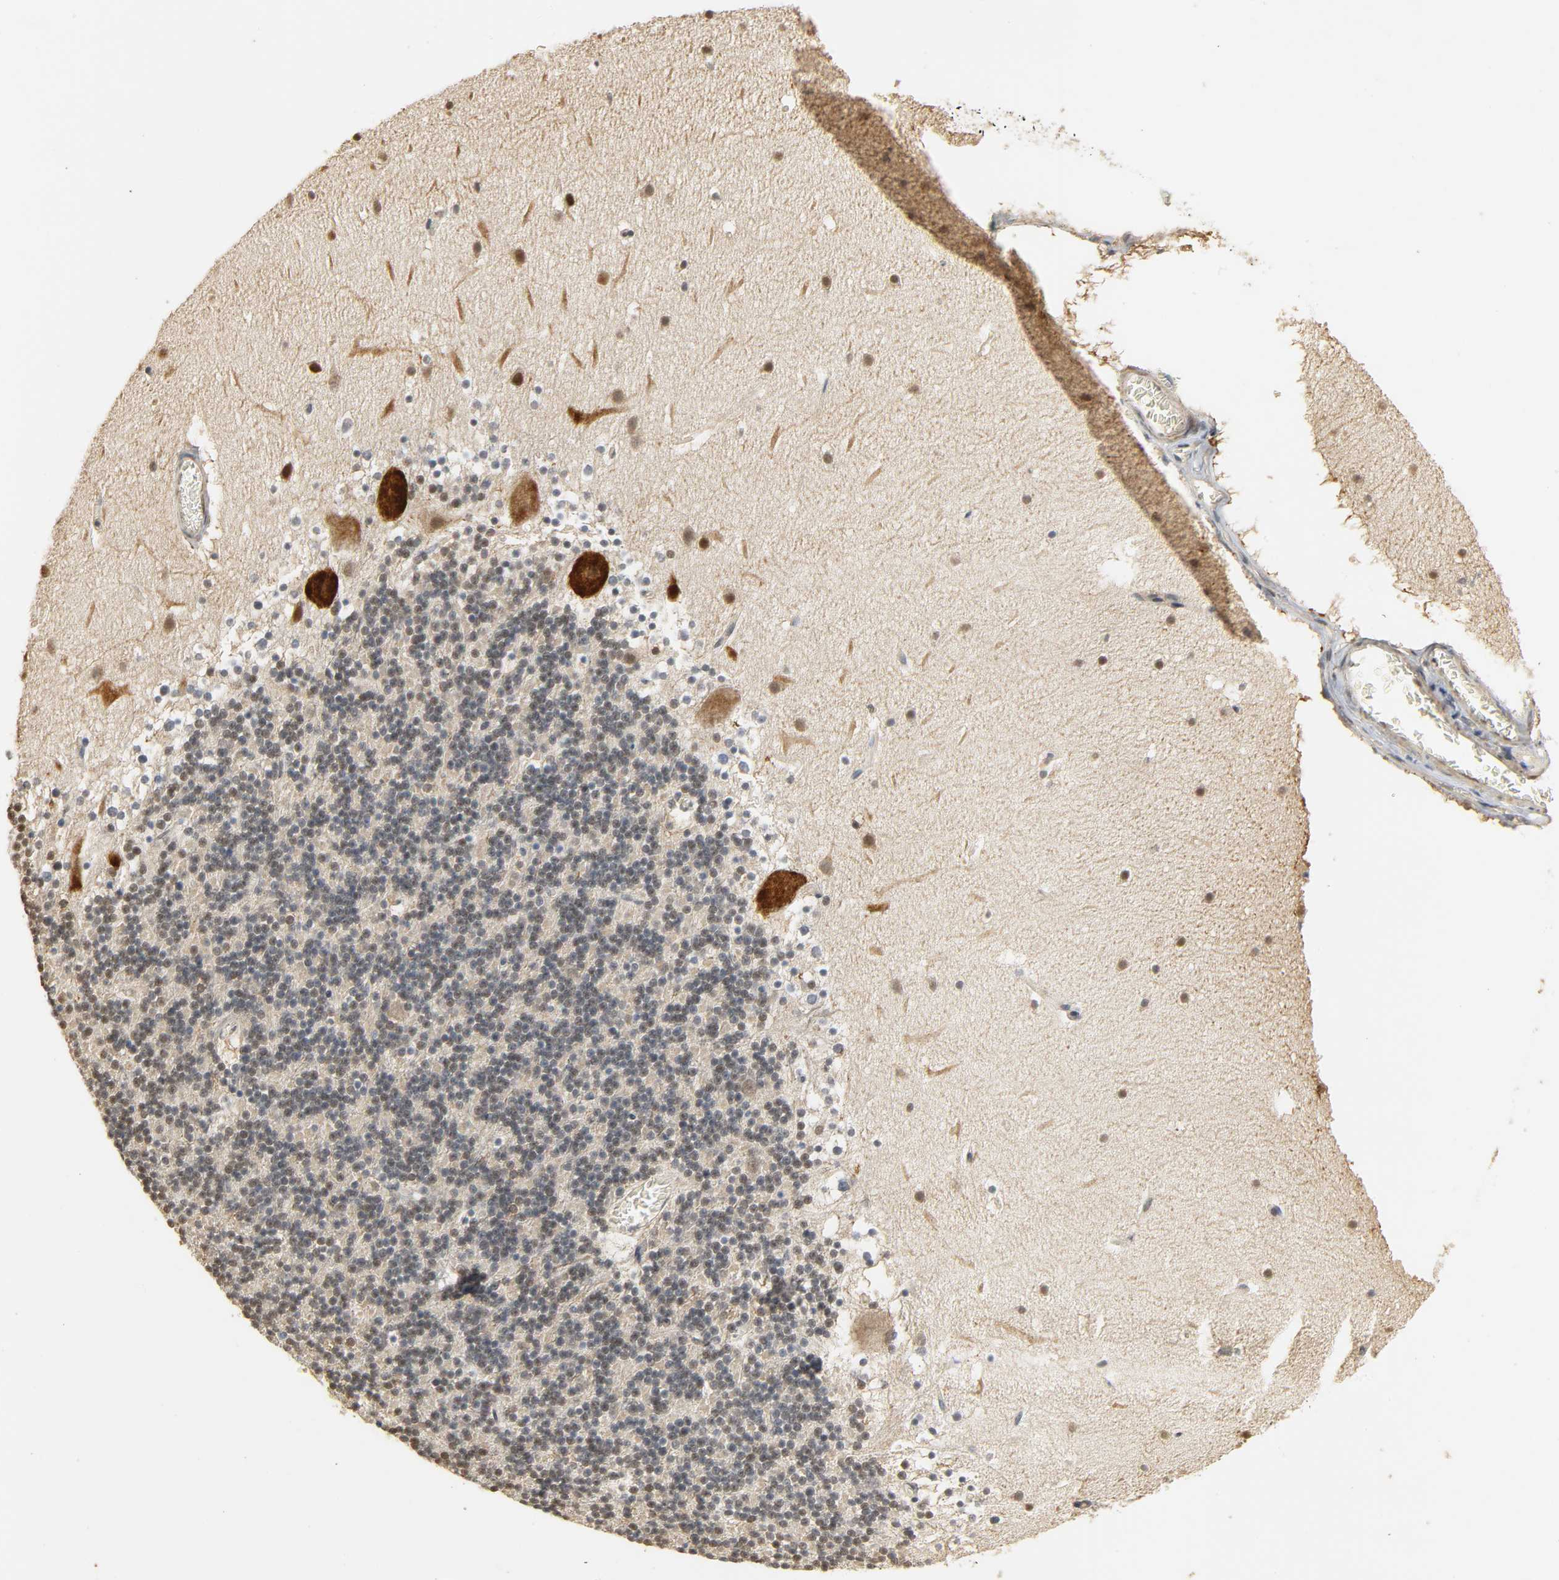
{"staining": {"intensity": "negative", "quantity": "none", "location": "none"}, "tissue": "cerebellum", "cell_type": "Cells in granular layer", "image_type": "normal", "snomed": [{"axis": "morphology", "description": "Normal tissue, NOS"}, {"axis": "topography", "description": "Cerebellum"}], "caption": "The photomicrograph shows no staining of cells in granular layer in benign cerebellum.", "gene": "ZFPM2", "patient": {"sex": "male", "age": 45}}